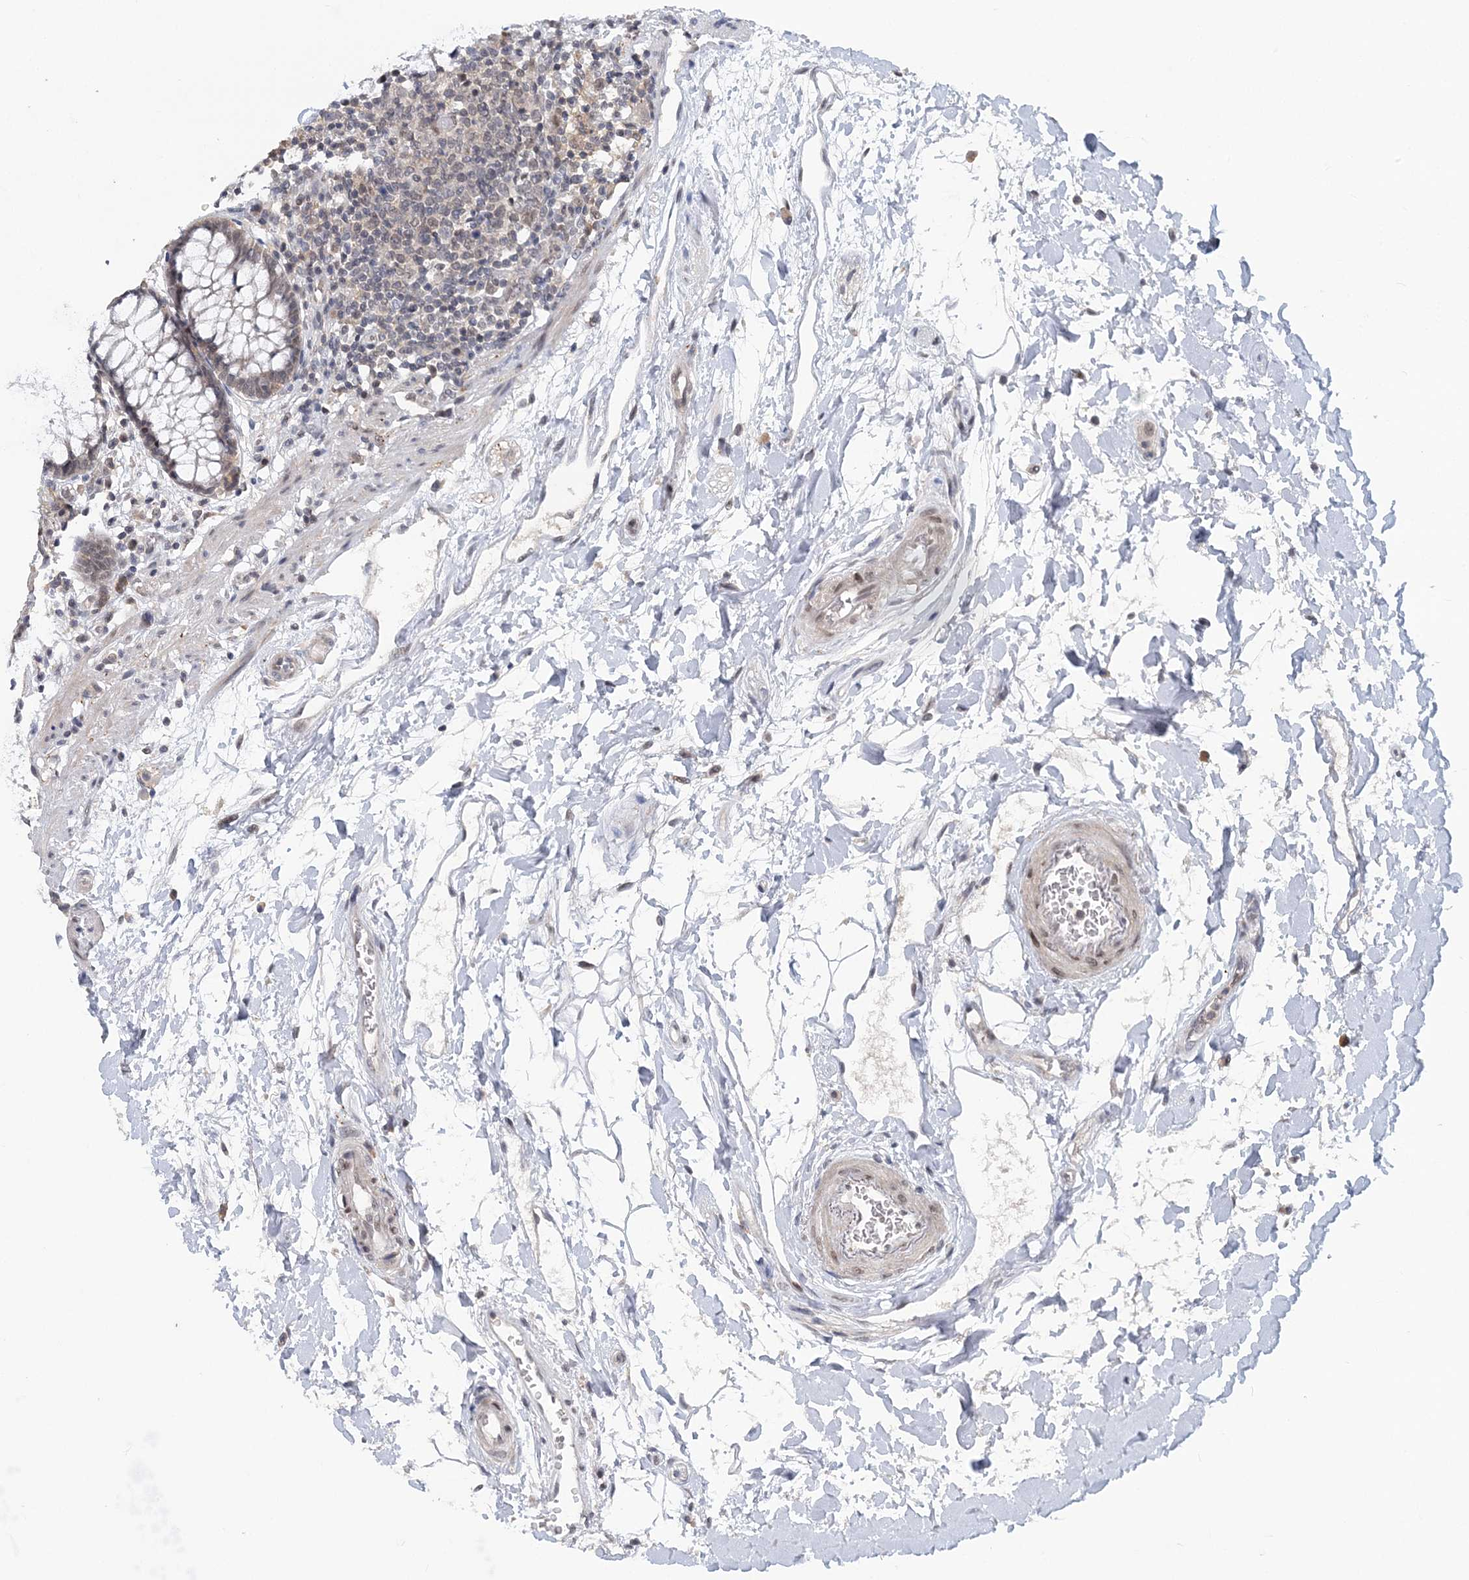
{"staining": {"intensity": "moderate", "quantity": ">75%", "location": "cytoplasmic/membranous,nuclear"}, "tissue": "rectum", "cell_type": "Glandular cells", "image_type": "normal", "snomed": [{"axis": "morphology", "description": "Normal tissue, NOS"}, {"axis": "topography", "description": "Rectum"}], "caption": "Glandular cells show medium levels of moderate cytoplasmic/membranous,nuclear staining in approximately >75% of cells in benign human rectum.", "gene": "HYCC2", "patient": {"sex": "male", "age": 64}}